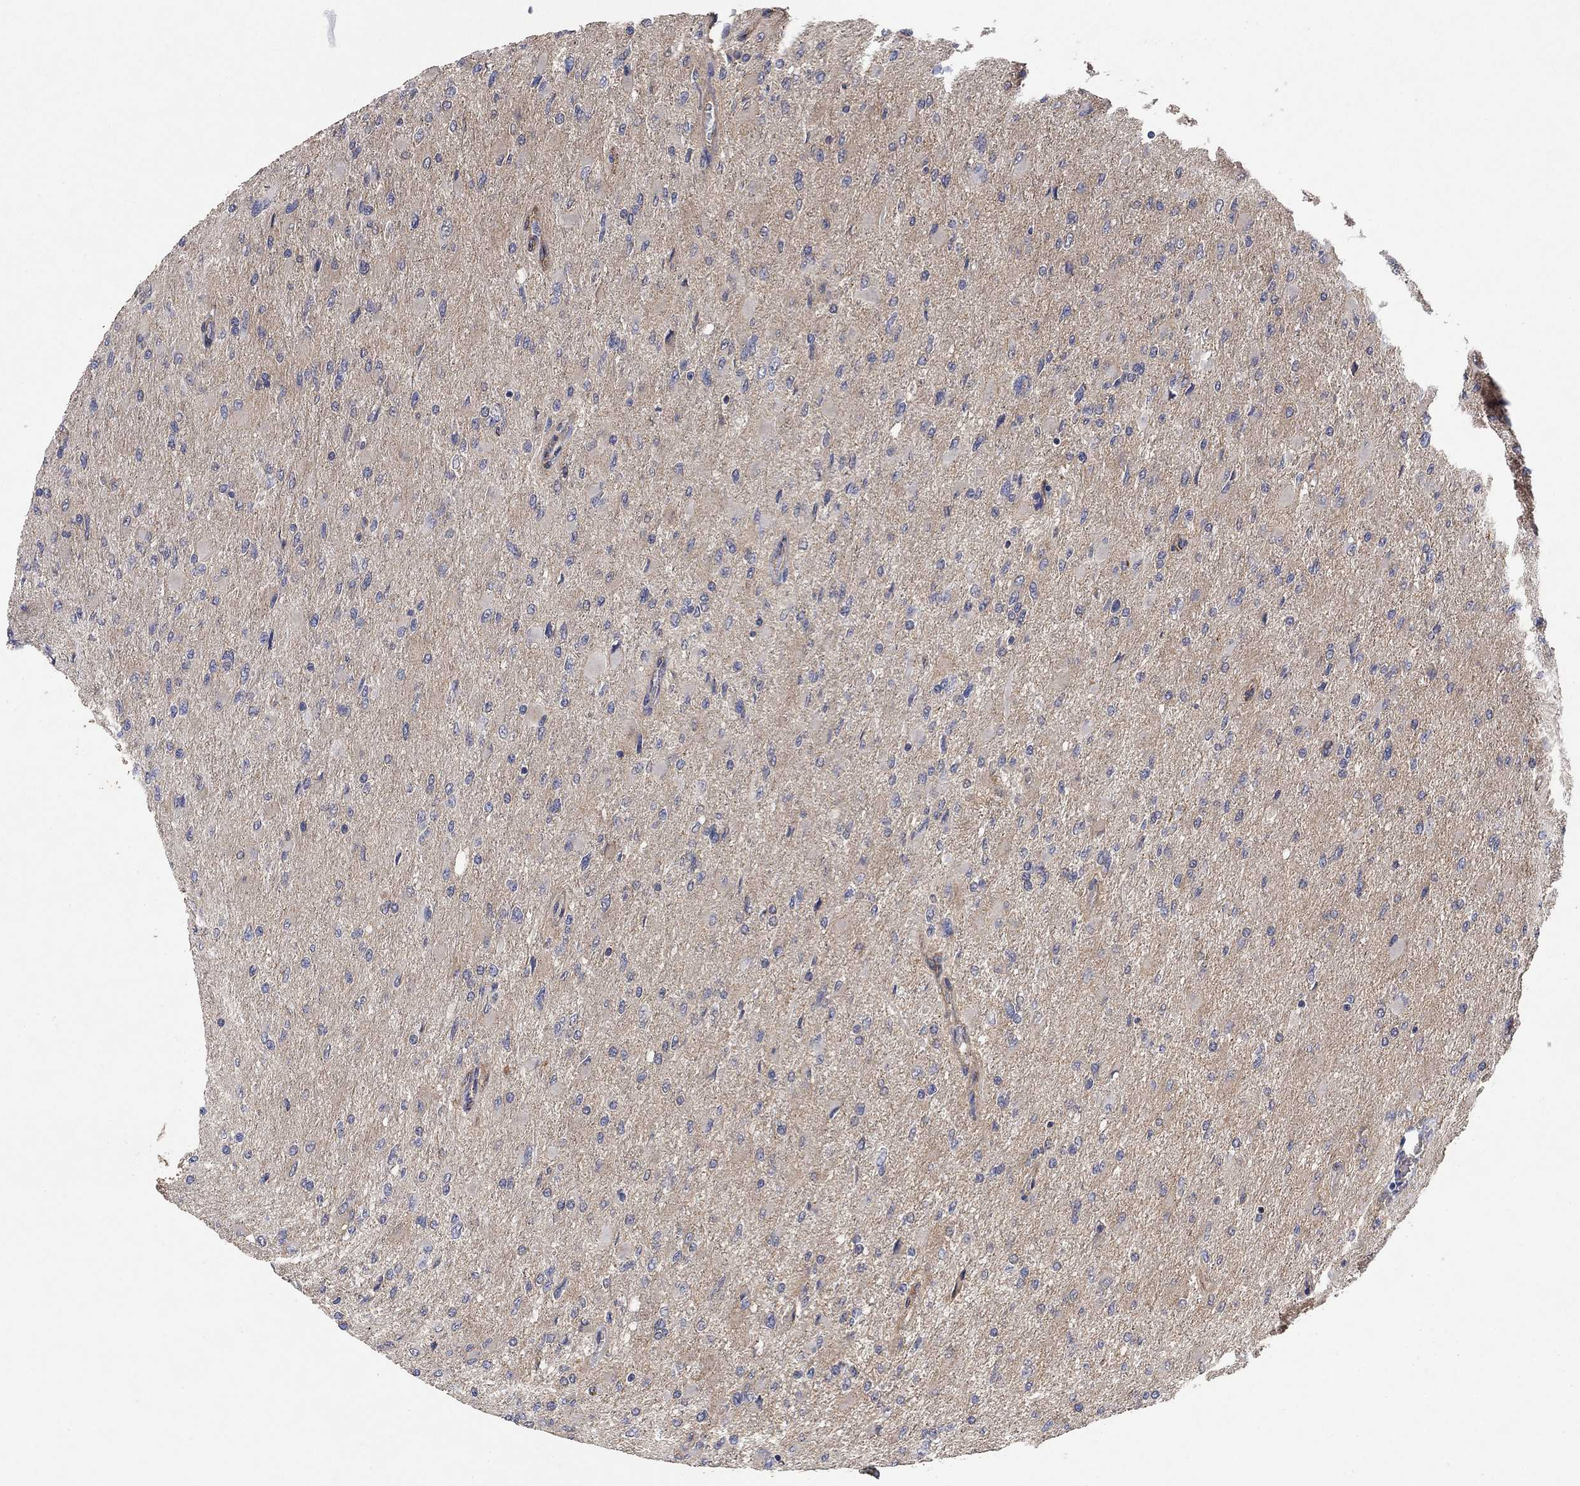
{"staining": {"intensity": "negative", "quantity": "none", "location": "none"}, "tissue": "glioma", "cell_type": "Tumor cells", "image_type": "cancer", "snomed": [{"axis": "morphology", "description": "Glioma, malignant, High grade"}, {"axis": "topography", "description": "Cerebral cortex"}], "caption": "Tumor cells are negative for brown protein staining in glioma. Brightfield microscopy of immunohistochemistry stained with DAB (3,3'-diaminobenzidine) (brown) and hematoxylin (blue), captured at high magnification.", "gene": "MCUR1", "patient": {"sex": "female", "age": 36}}